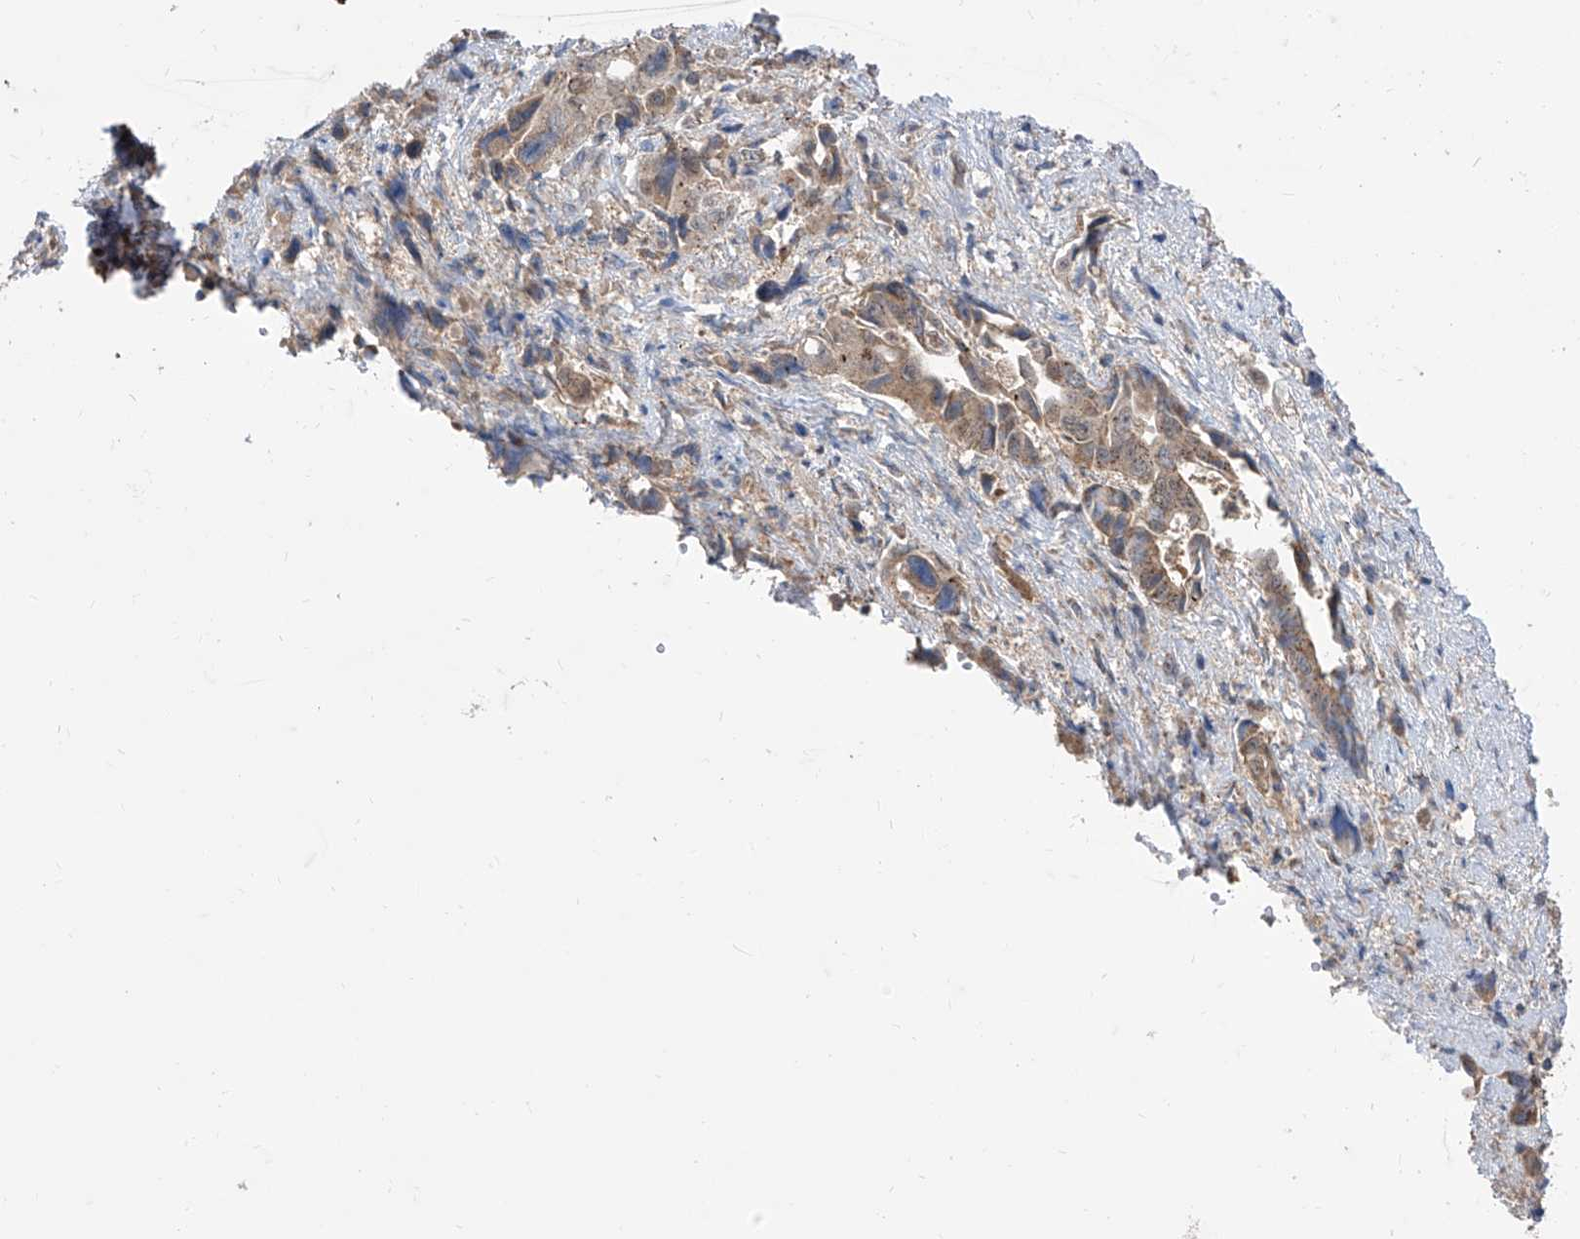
{"staining": {"intensity": "weak", "quantity": ">75%", "location": "cytoplasmic/membranous,nuclear"}, "tissue": "pancreatic cancer", "cell_type": "Tumor cells", "image_type": "cancer", "snomed": [{"axis": "morphology", "description": "Adenocarcinoma, NOS"}, {"axis": "topography", "description": "Pancreas"}], "caption": "Pancreatic cancer (adenocarcinoma) tissue shows weak cytoplasmic/membranous and nuclear positivity in approximately >75% of tumor cells (DAB (3,3'-diaminobenzidine) = brown stain, brightfield microscopy at high magnification).", "gene": "BROX", "patient": {"sex": "male", "age": 46}}